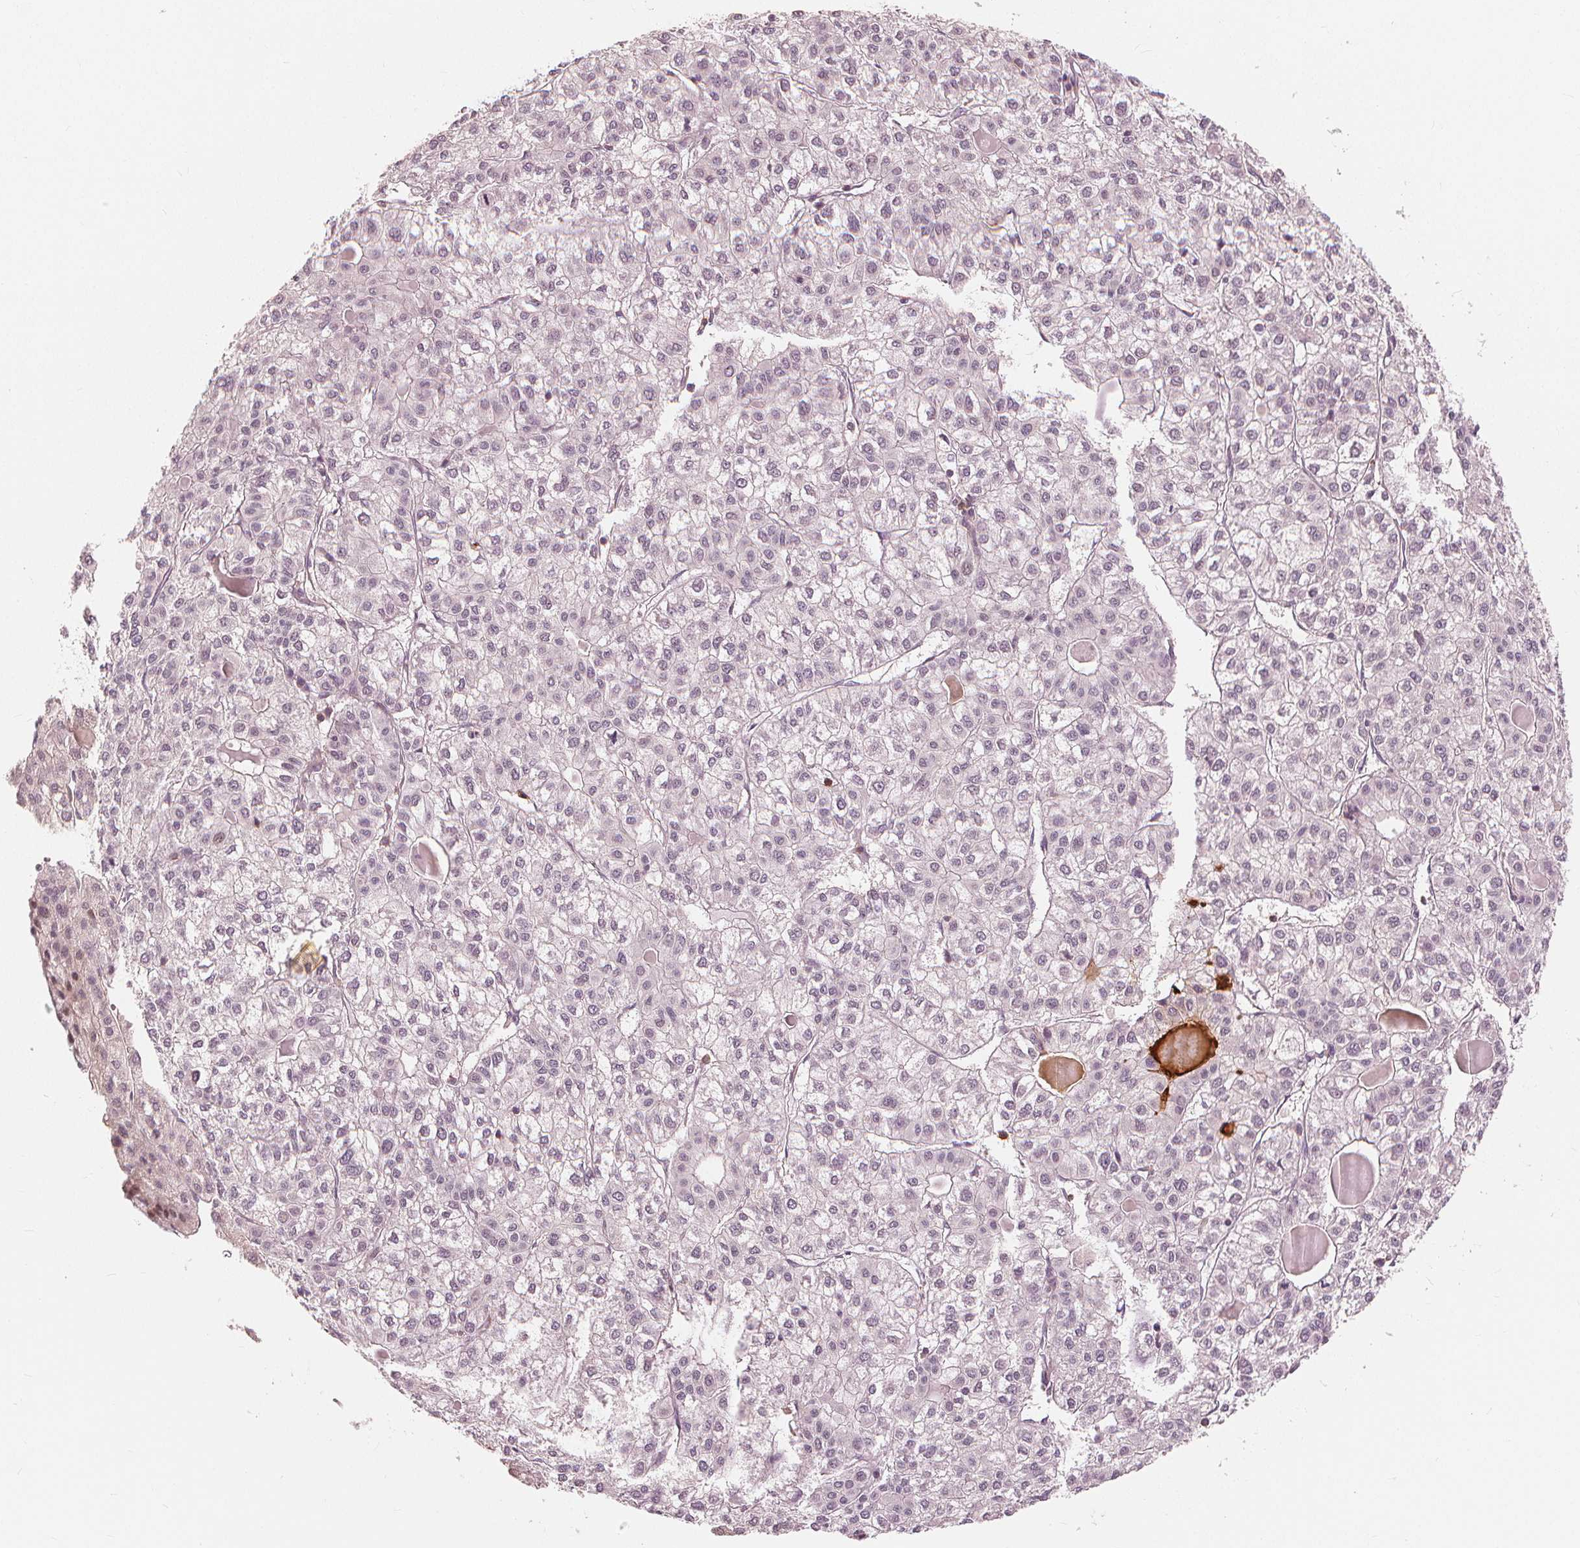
{"staining": {"intensity": "negative", "quantity": "none", "location": "none"}, "tissue": "liver cancer", "cell_type": "Tumor cells", "image_type": "cancer", "snomed": [{"axis": "morphology", "description": "Carcinoma, Hepatocellular, NOS"}, {"axis": "topography", "description": "Liver"}], "caption": "Liver cancer was stained to show a protein in brown. There is no significant positivity in tumor cells.", "gene": "SLC34A1", "patient": {"sex": "female", "age": 43}}